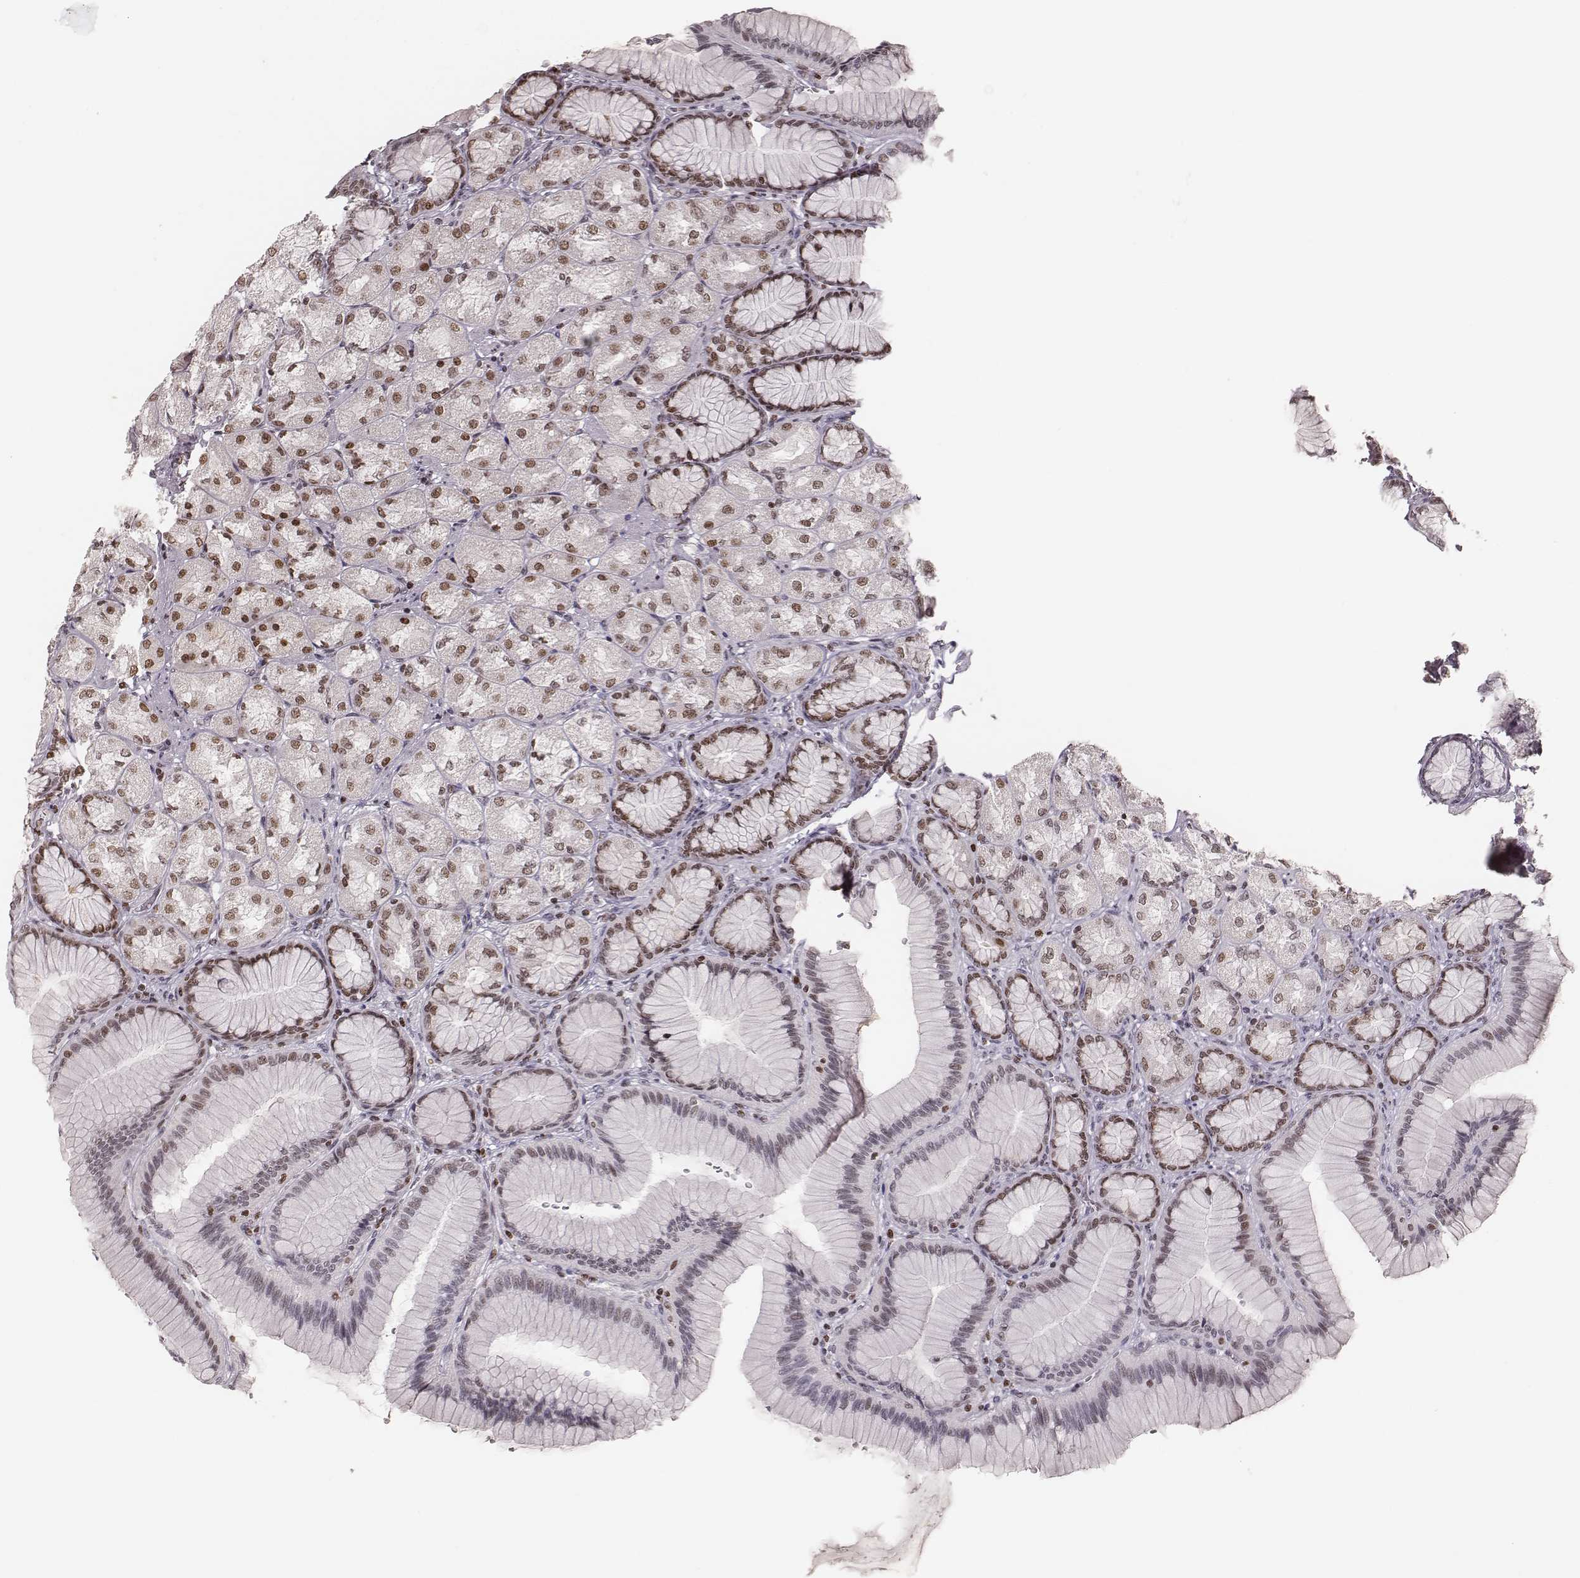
{"staining": {"intensity": "moderate", "quantity": ">75%", "location": "nuclear"}, "tissue": "stomach", "cell_type": "Glandular cells", "image_type": "normal", "snomed": [{"axis": "morphology", "description": "Normal tissue, NOS"}, {"axis": "morphology", "description": "Adenocarcinoma, NOS"}, {"axis": "morphology", "description": "Adenocarcinoma, High grade"}, {"axis": "topography", "description": "Stomach, upper"}, {"axis": "topography", "description": "Stomach"}], "caption": "The histopathology image exhibits immunohistochemical staining of normal stomach. There is moderate nuclear staining is identified in about >75% of glandular cells. Using DAB (3,3'-diaminobenzidine) (brown) and hematoxylin (blue) stains, captured at high magnification using brightfield microscopy.", "gene": "PARP1", "patient": {"sex": "female", "age": 65}}